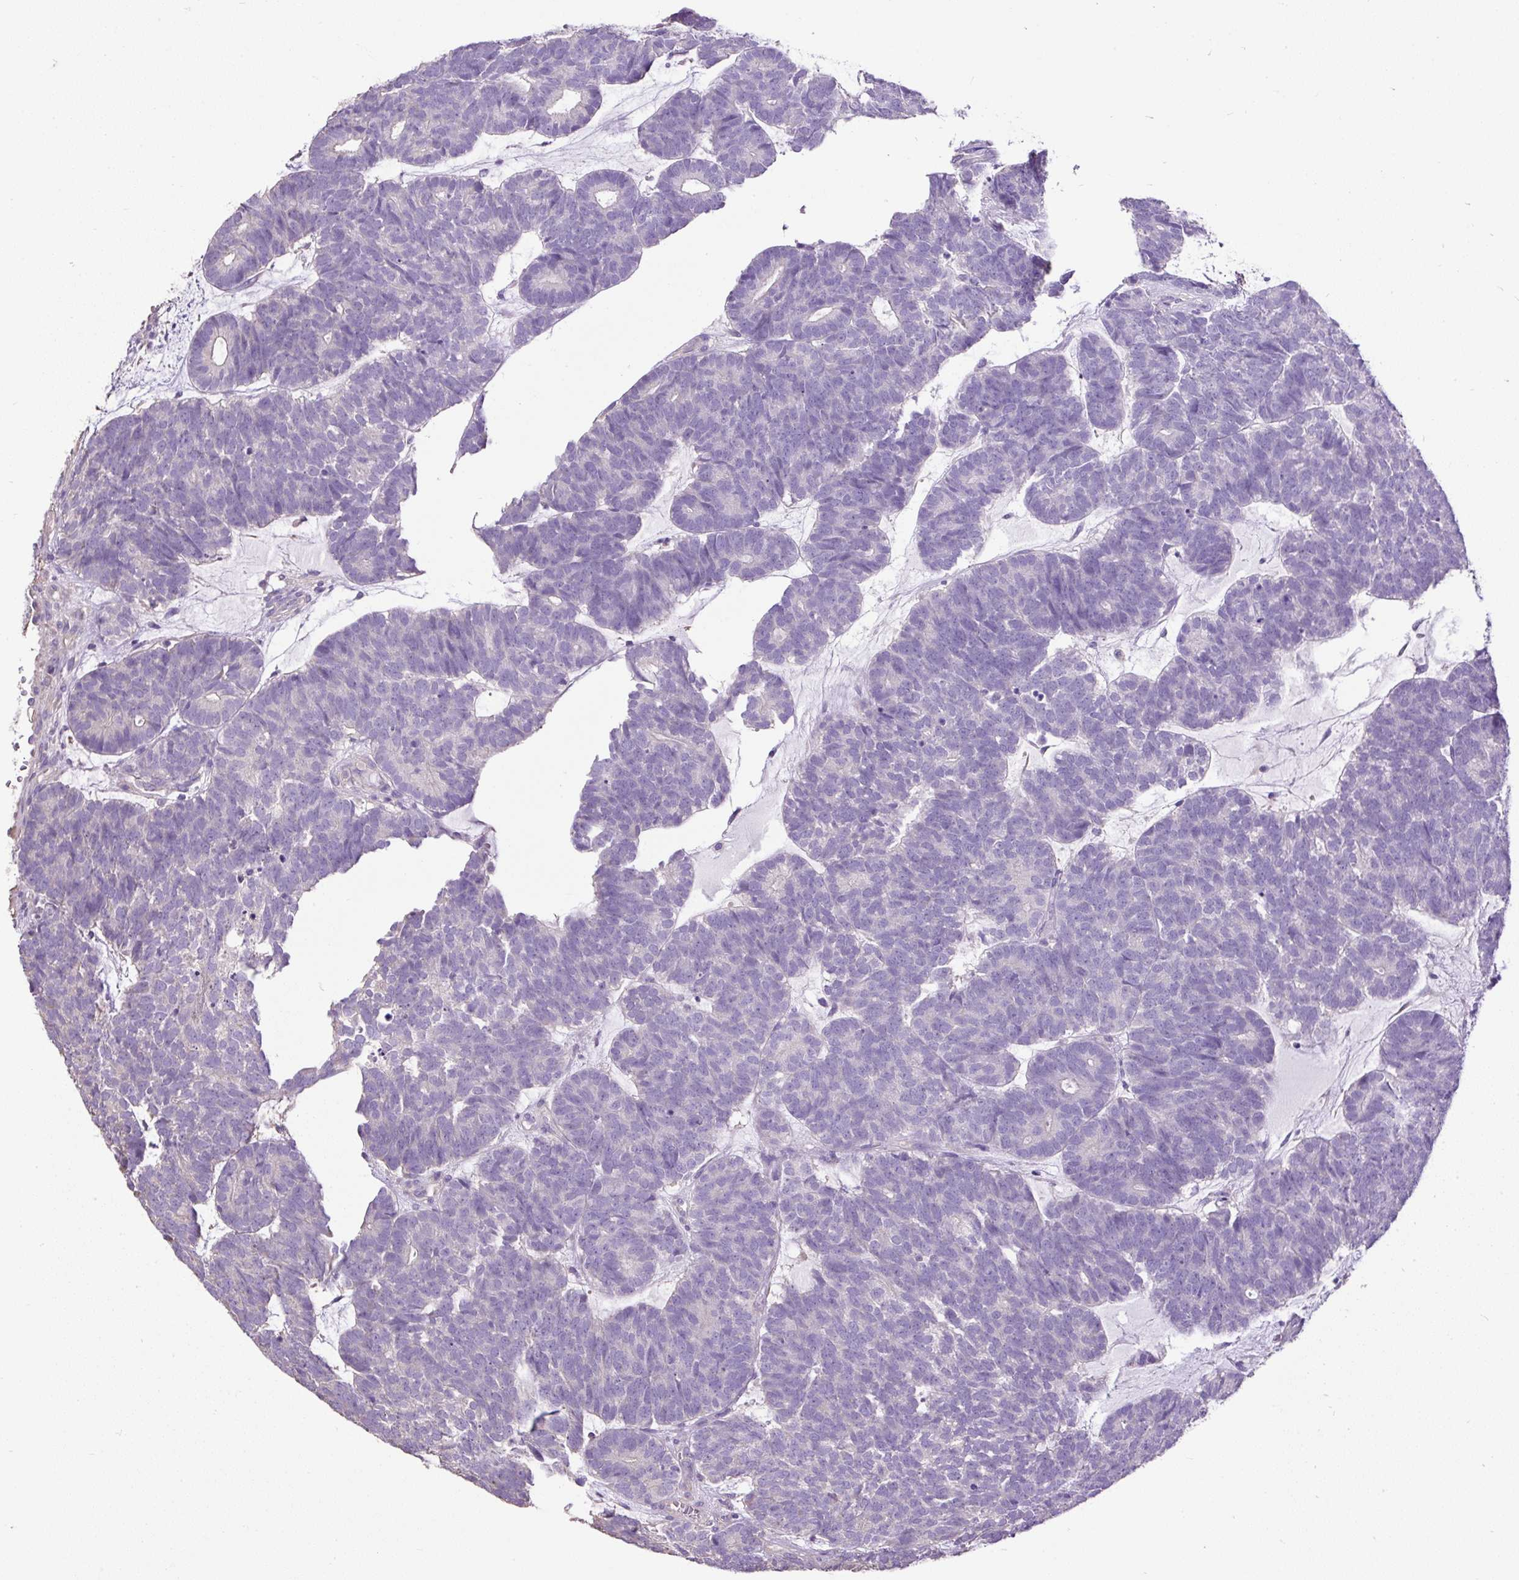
{"staining": {"intensity": "negative", "quantity": "none", "location": "none"}, "tissue": "head and neck cancer", "cell_type": "Tumor cells", "image_type": "cancer", "snomed": [{"axis": "morphology", "description": "Adenocarcinoma, NOS"}, {"axis": "topography", "description": "Head-Neck"}], "caption": "An image of human head and neck cancer is negative for staining in tumor cells.", "gene": "PDIA2", "patient": {"sex": "female", "age": 81}}